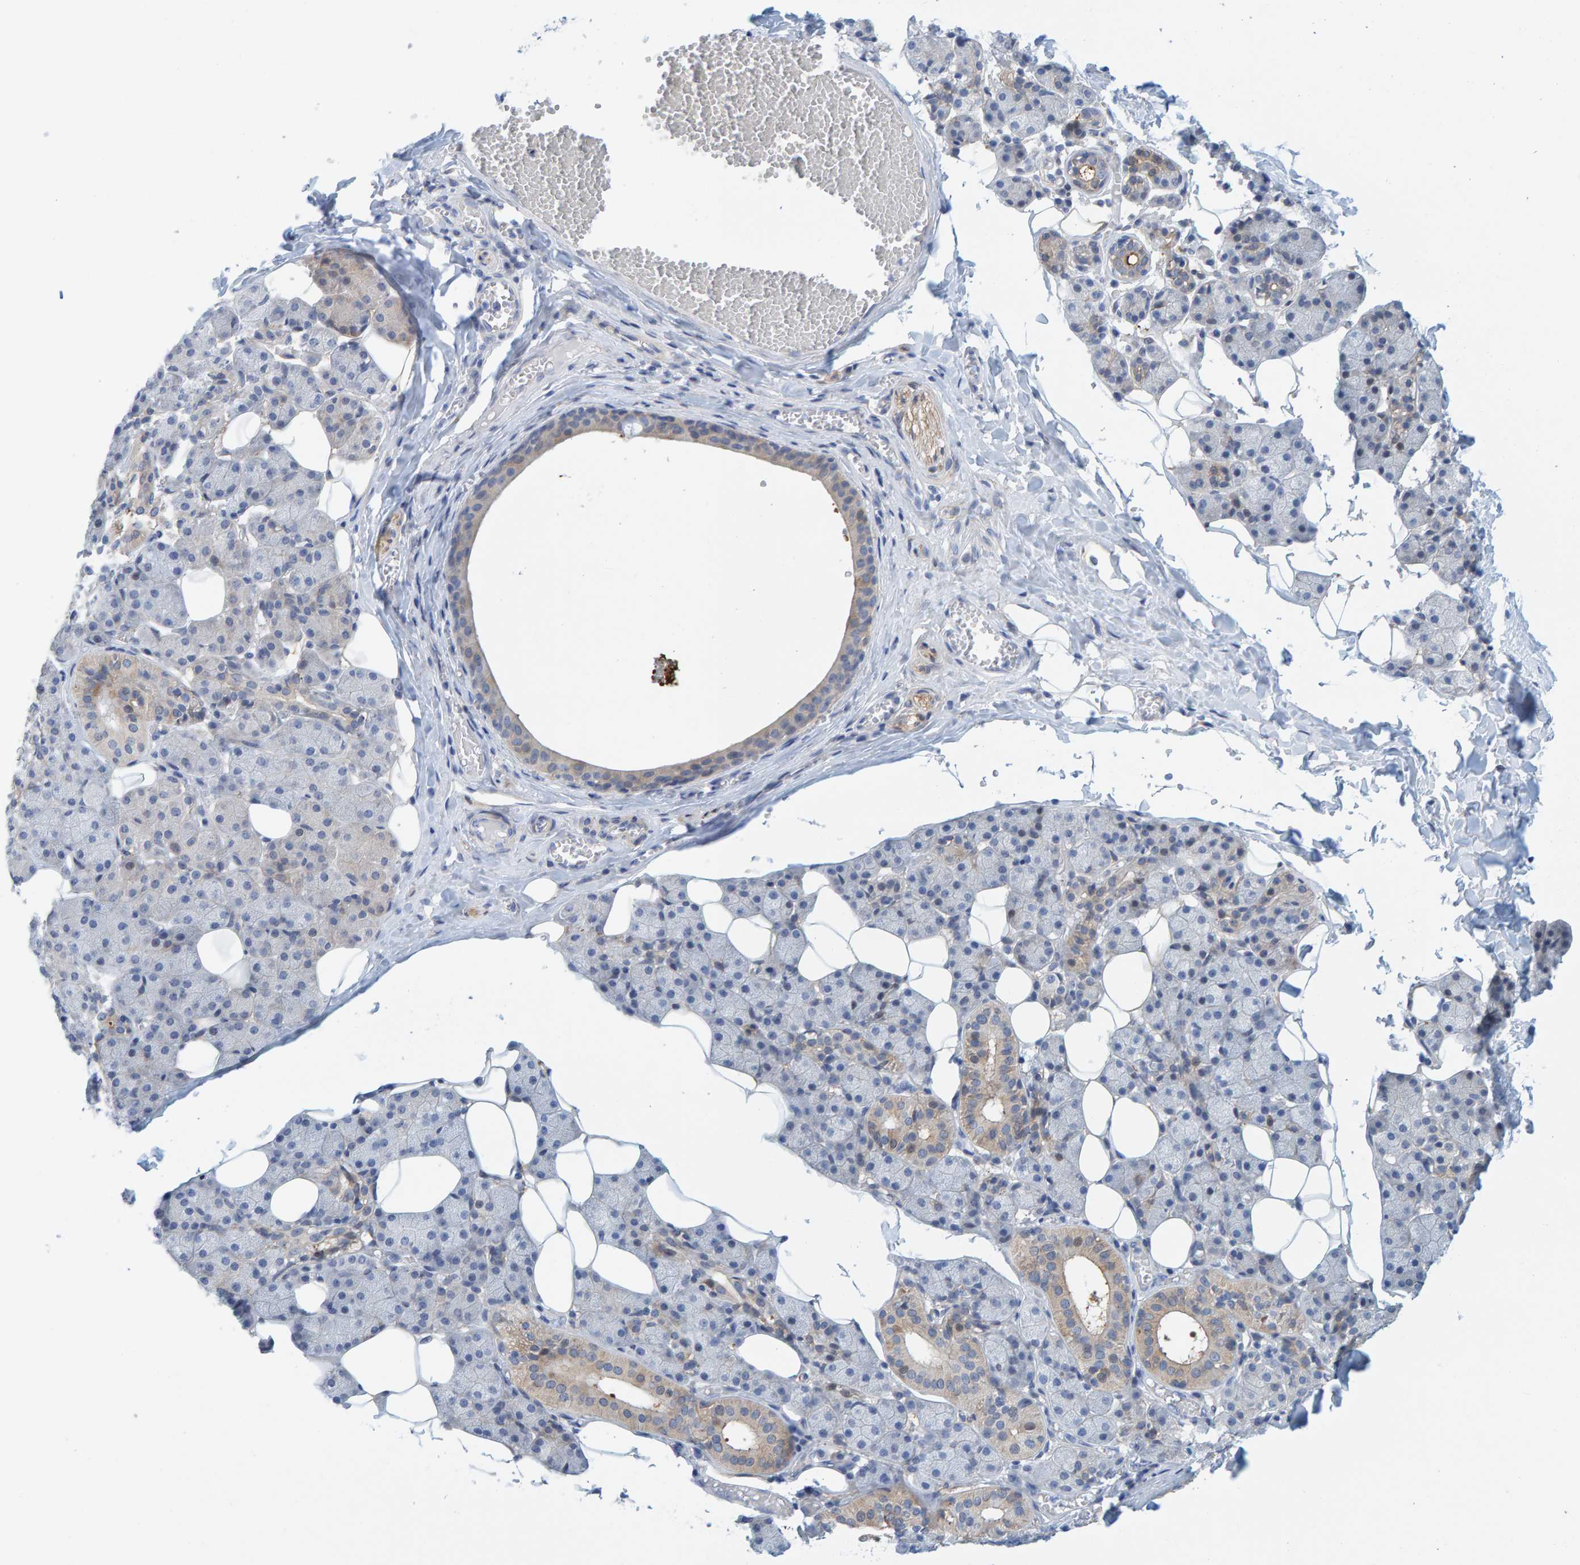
{"staining": {"intensity": "weak", "quantity": "25%-75%", "location": "cytoplasmic/membranous"}, "tissue": "salivary gland", "cell_type": "Glandular cells", "image_type": "normal", "snomed": [{"axis": "morphology", "description": "Normal tissue, NOS"}, {"axis": "topography", "description": "Salivary gland"}], "caption": "Human salivary gland stained for a protein (brown) reveals weak cytoplasmic/membranous positive expression in approximately 25%-75% of glandular cells.", "gene": "KLHL11", "patient": {"sex": "female", "age": 33}}